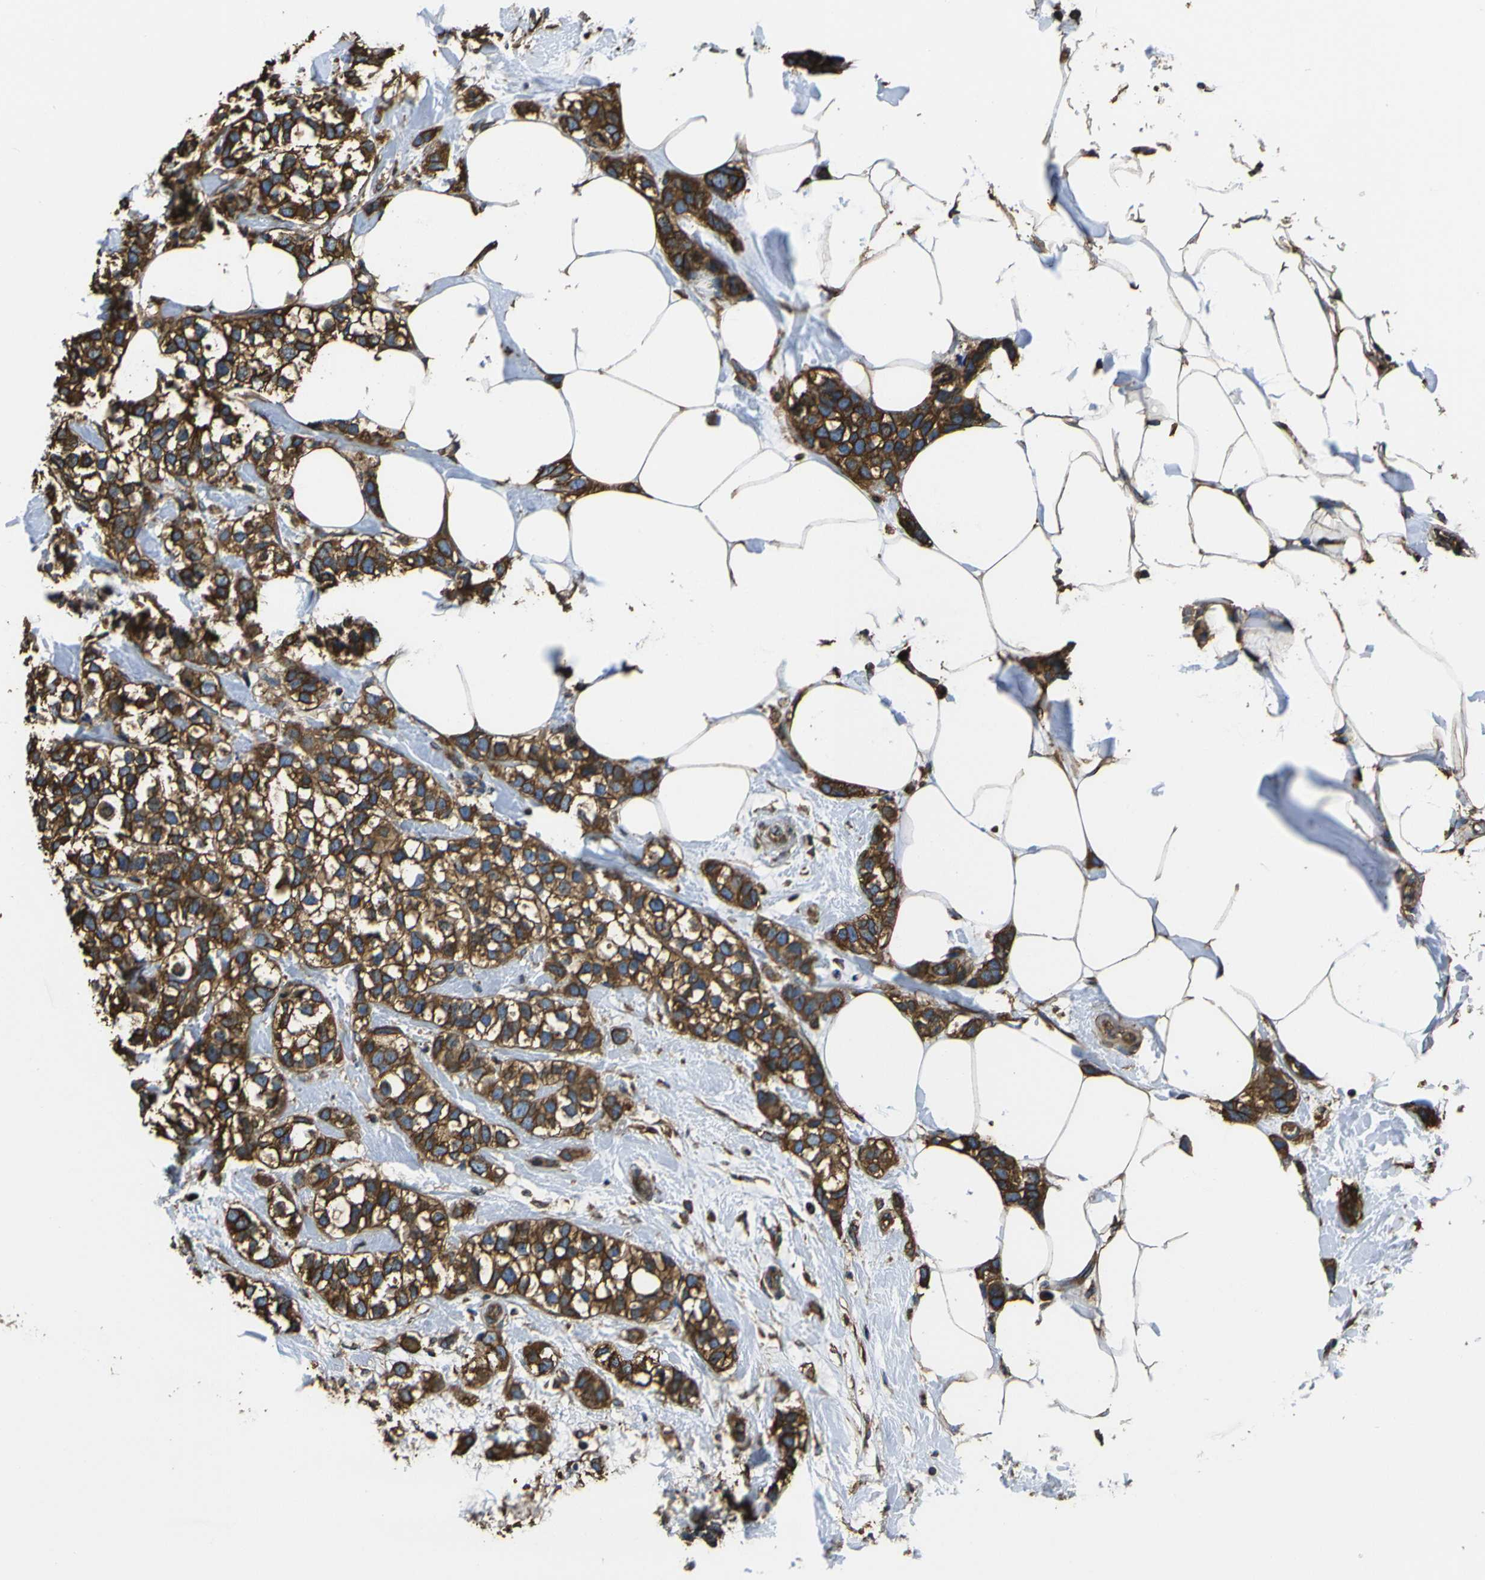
{"staining": {"intensity": "strong", "quantity": ">75%", "location": "cytoplasmic/membranous"}, "tissue": "breast cancer", "cell_type": "Tumor cells", "image_type": "cancer", "snomed": [{"axis": "morphology", "description": "Normal tissue, NOS"}, {"axis": "morphology", "description": "Duct carcinoma"}, {"axis": "topography", "description": "Breast"}], "caption": "Immunohistochemistry of human intraductal carcinoma (breast) shows high levels of strong cytoplasmic/membranous positivity in about >75% of tumor cells.", "gene": "TUBB", "patient": {"sex": "female", "age": 50}}